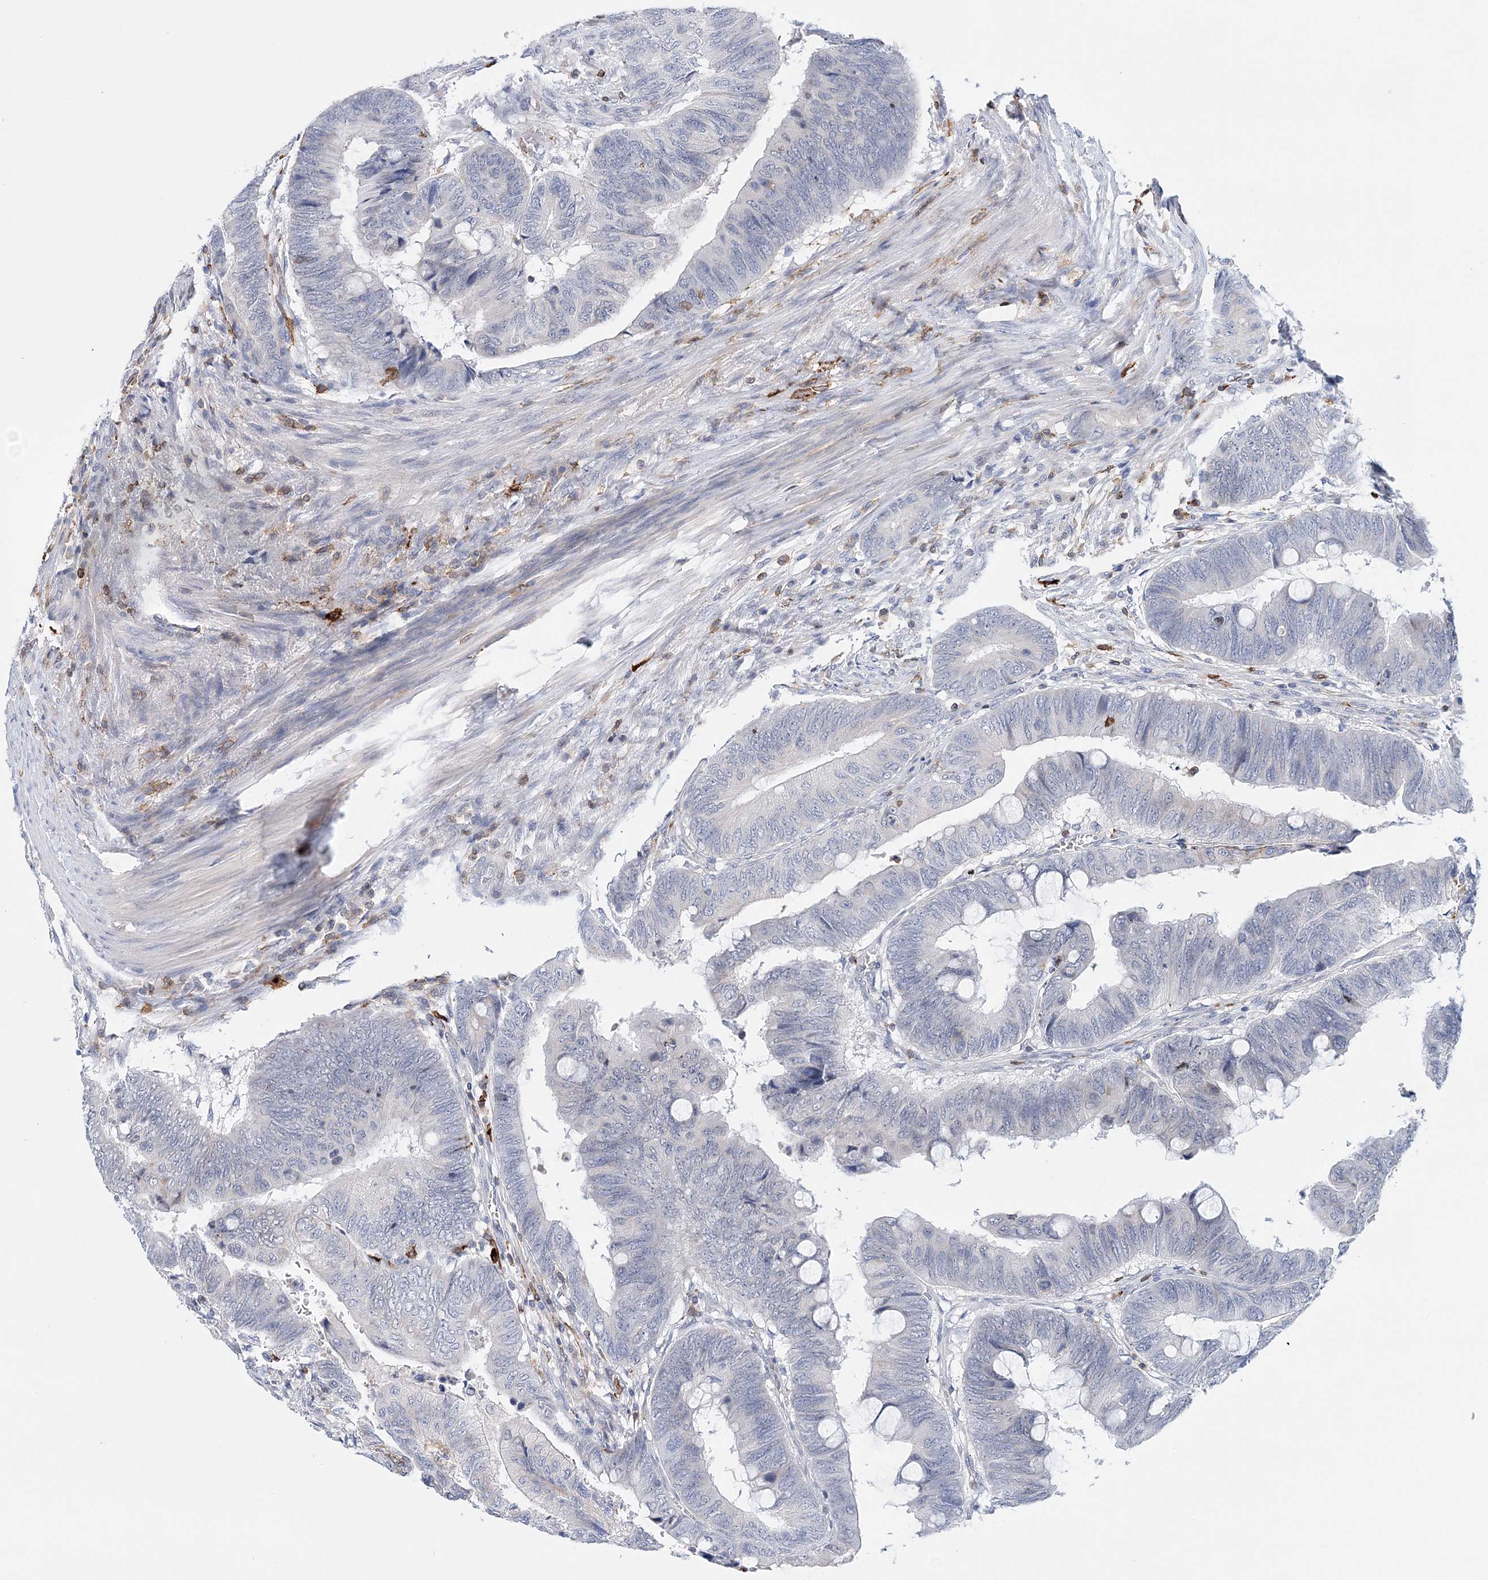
{"staining": {"intensity": "negative", "quantity": "none", "location": "none"}, "tissue": "colorectal cancer", "cell_type": "Tumor cells", "image_type": "cancer", "snomed": [{"axis": "morphology", "description": "Normal tissue, NOS"}, {"axis": "morphology", "description": "Adenocarcinoma, NOS"}, {"axis": "topography", "description": "Rectum"}, {"axis": "topography", "description": "Peripheral nerve tissue"}], "caption": "This is an IHC micrograph of colorectal cancer (adenocarcinoma). There is no expression in tumor cells.", "gene": "PRMT9", "patient": {"sex": "male", "age": 92}}